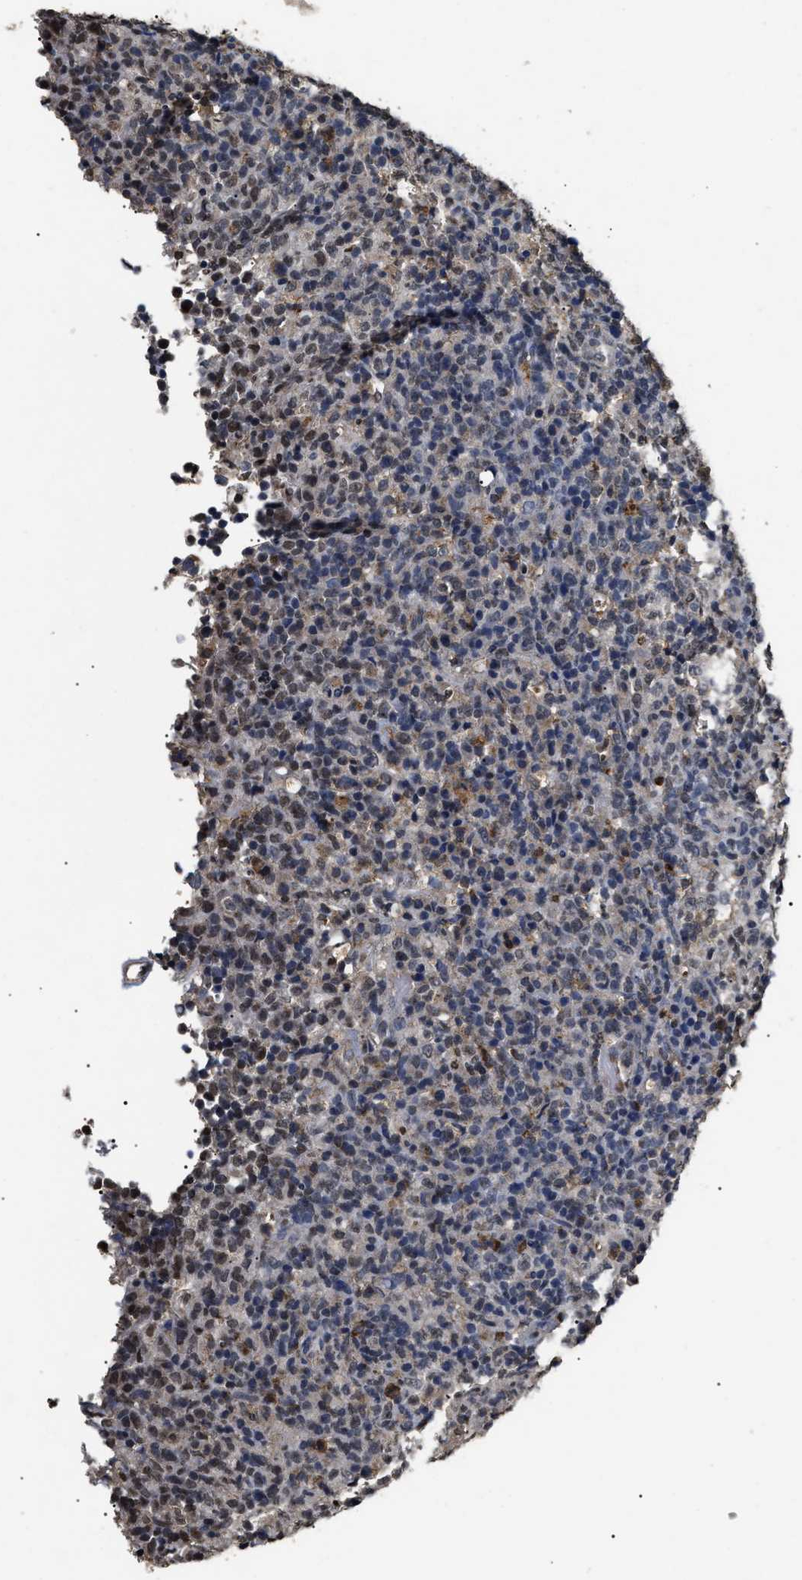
{"staining": {"intensity": "moderate", "quantity": "25%-75%", "location": "nuclear"}, "tissue": "lymphoma", "cell_type": "Tumor cells", "image_type": "cancer", "snomed": [{"axis": "morphology", "description": "Malignant lymphoma, non-Hodgkin's type, High grade"}, {"axis": "topography", "description": "Lymph node"}], "caption": "Lymphoma stained with a protein marker demonstrates moderate staining in tumor cells.", "gene": "ANP32E", "patient": {"sex": "female", "age": 76}}